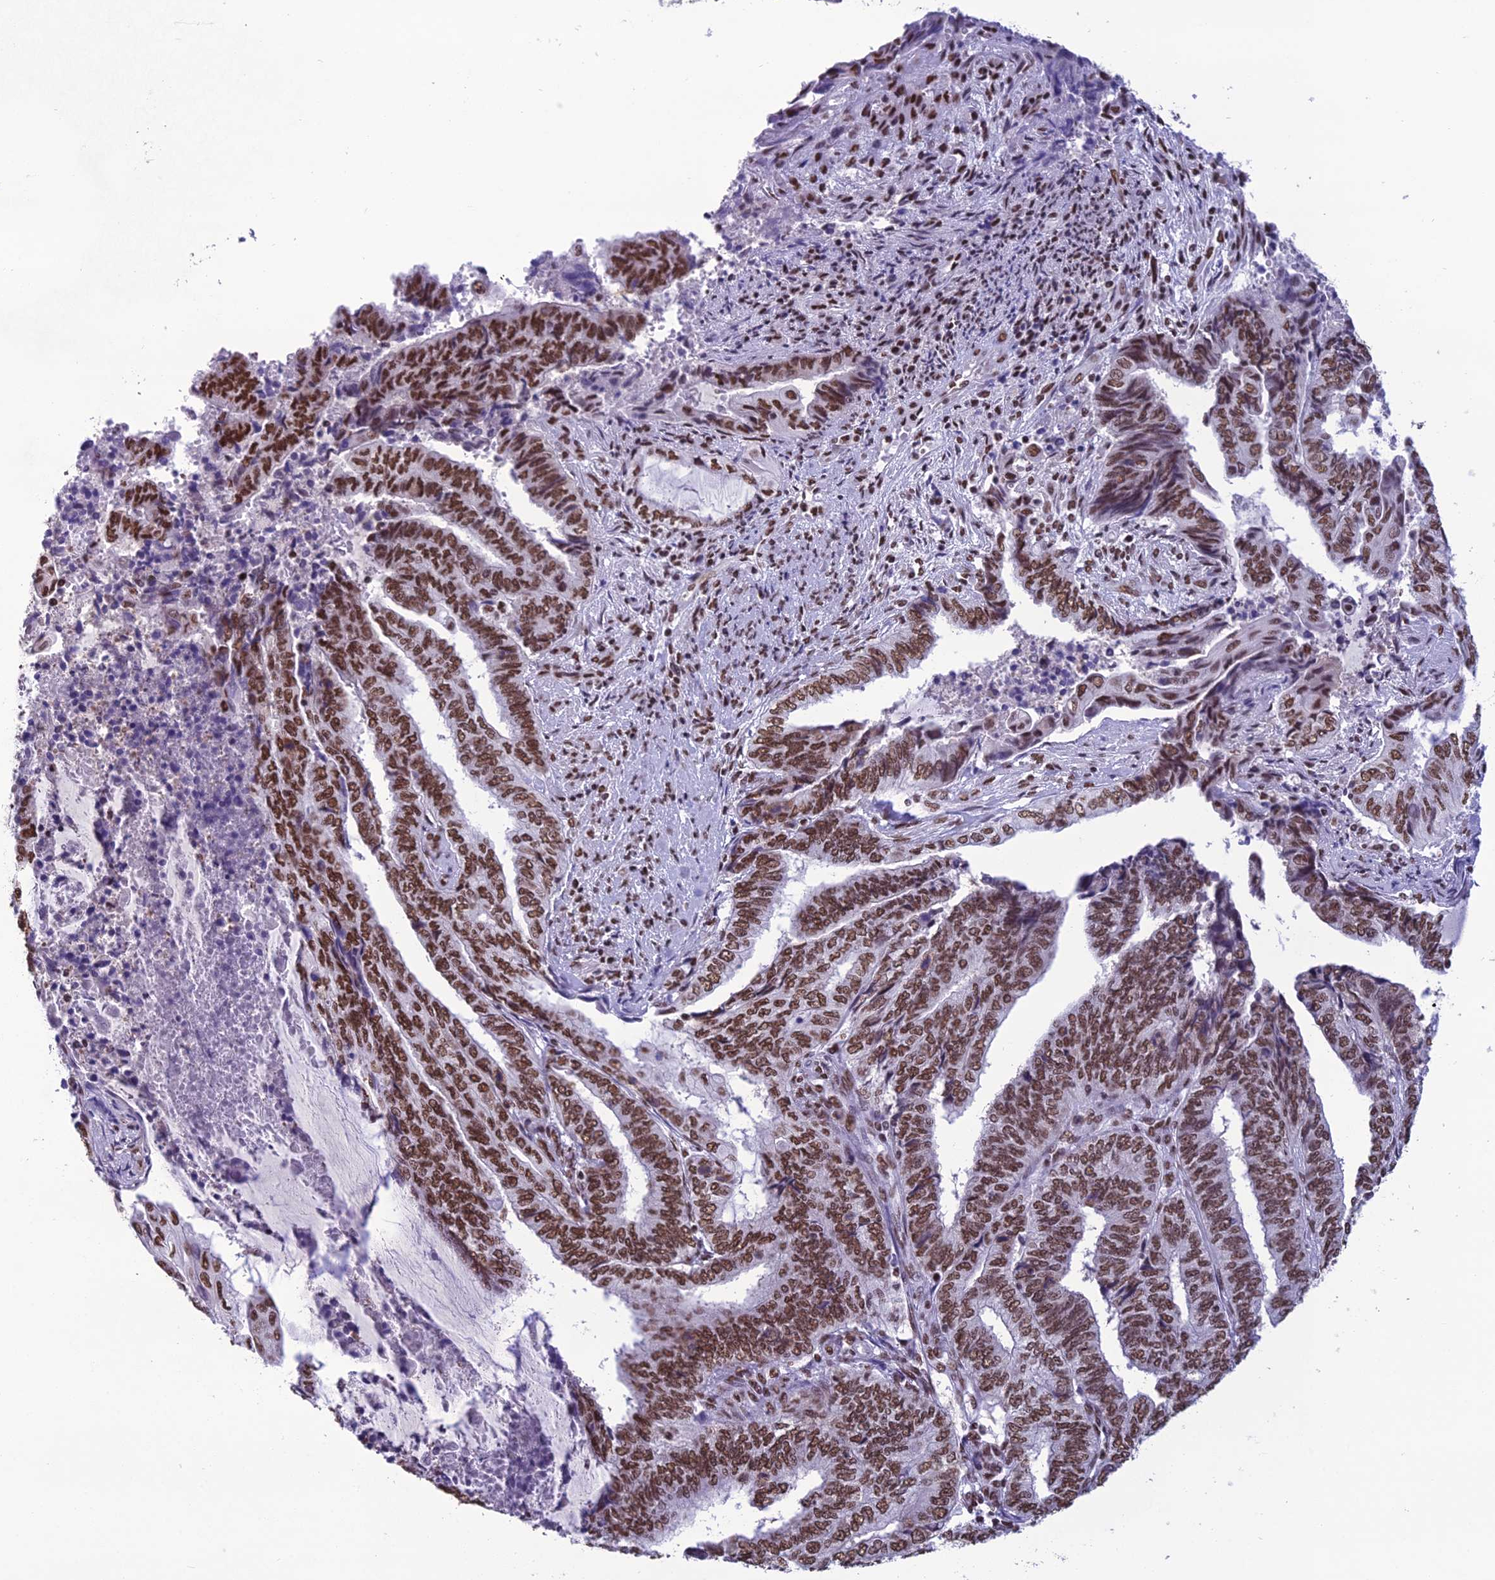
{"staining": {"intensity": "strong", "quantity": ">75%", "location": "nuclear"}, "tissue": "endometrial cancer", "cell_type": "Tumor cells", "image_type": "cancer", "snomed": [{"axis": "morphology", "description": "Adenocarcinoma, NOS"}, {"axis": "topography", "description": "Uterus"}, {"axis": "topography", "description": "Endometrium"}], "caption": "Tumor cells show high levels of strong nuclear staining in about >75% of cells in adenocarcinoma (endometrial). Immunohistochemistry stains the protein in brown and the nuclei are stained blue.", "gene": "PRAMEF12", "patient": {"sex": "female", "age": 70}}